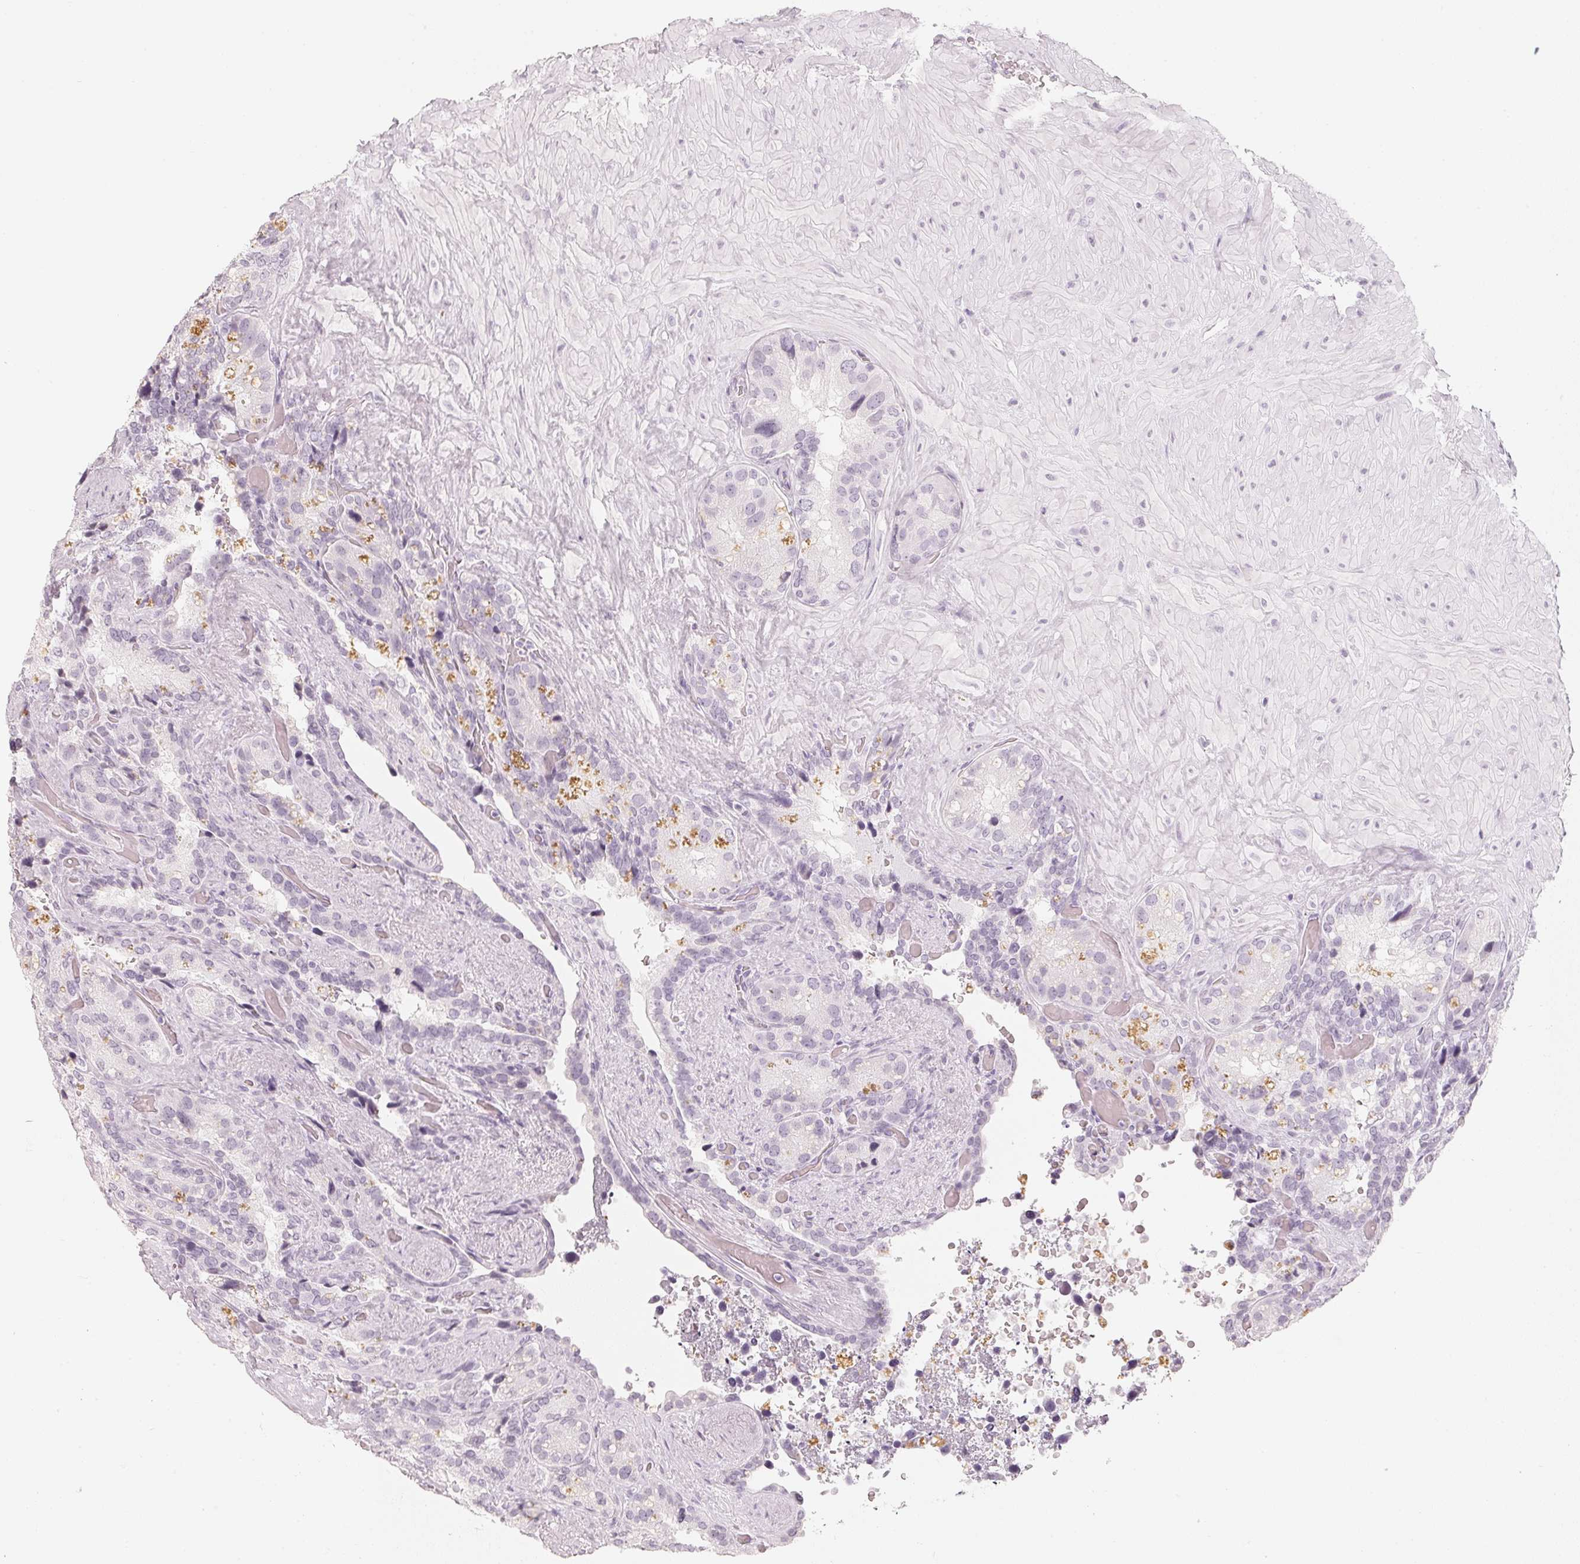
{"staining": {"intensity": "moderate", "quantity": "<25%", "location": "cytoplasmic/membranous"}, "tissue": "seminal vesicle", "cell_type": "Glandular cells", "image_type": "normal", "snomed": [{"axis": "morphology", "description": "Normal tissue, NOS"}, {"axis": "topography", "description": "Seminal veicle"}], "caption": "Immunohistochemical staining of normal seminal vesicle displays low levels of moderate cytoplasmic/membranous positivity in approximately <25% of glandular cells.", "gene": "SLC22A8", "patient": {"sex": "male", "age": 60}}